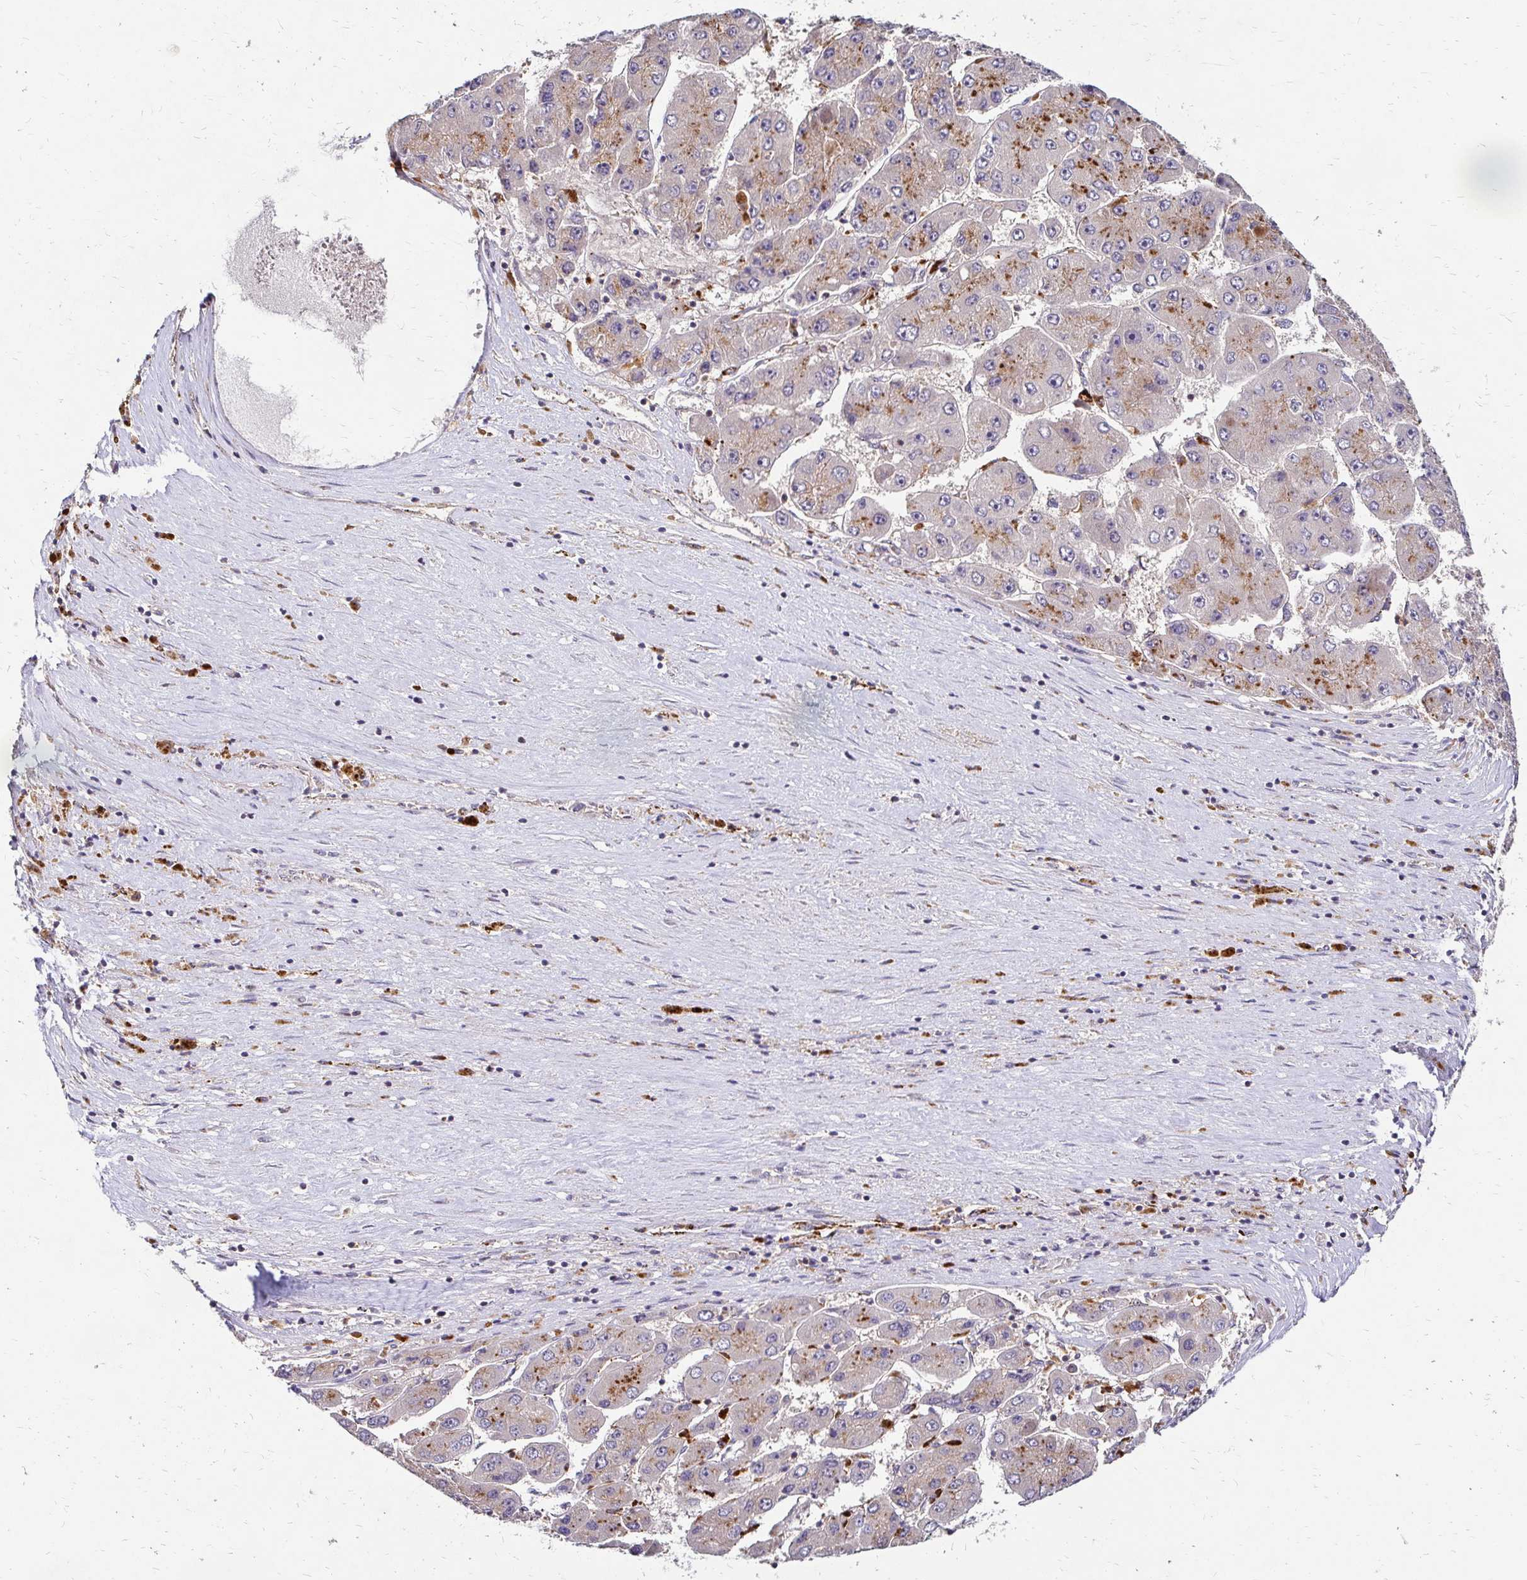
{"staining": {"intensity": "moderate", "quantity": "<25%", "location": "cytoplasmic/membranous"}, "tissue": "liver cancer", "cell_type": "Tumor cells", "image_type": "cancer", "snomed": [{"axis": "morphology", "description": "Carcinoma, Hepatocellular, NOS"}, {"axis": "topography", "description": "Liver"}], "caption": "DAB immunohistochemical staining of liver hepatocellular carcinoma shows moderate cytoplasmic/membranous protein staining in approximately <25% of tumor cells. Nuclei are stained in blue.", "gene": "IDUA", "patient": {"sex": "female", "age": 61}}